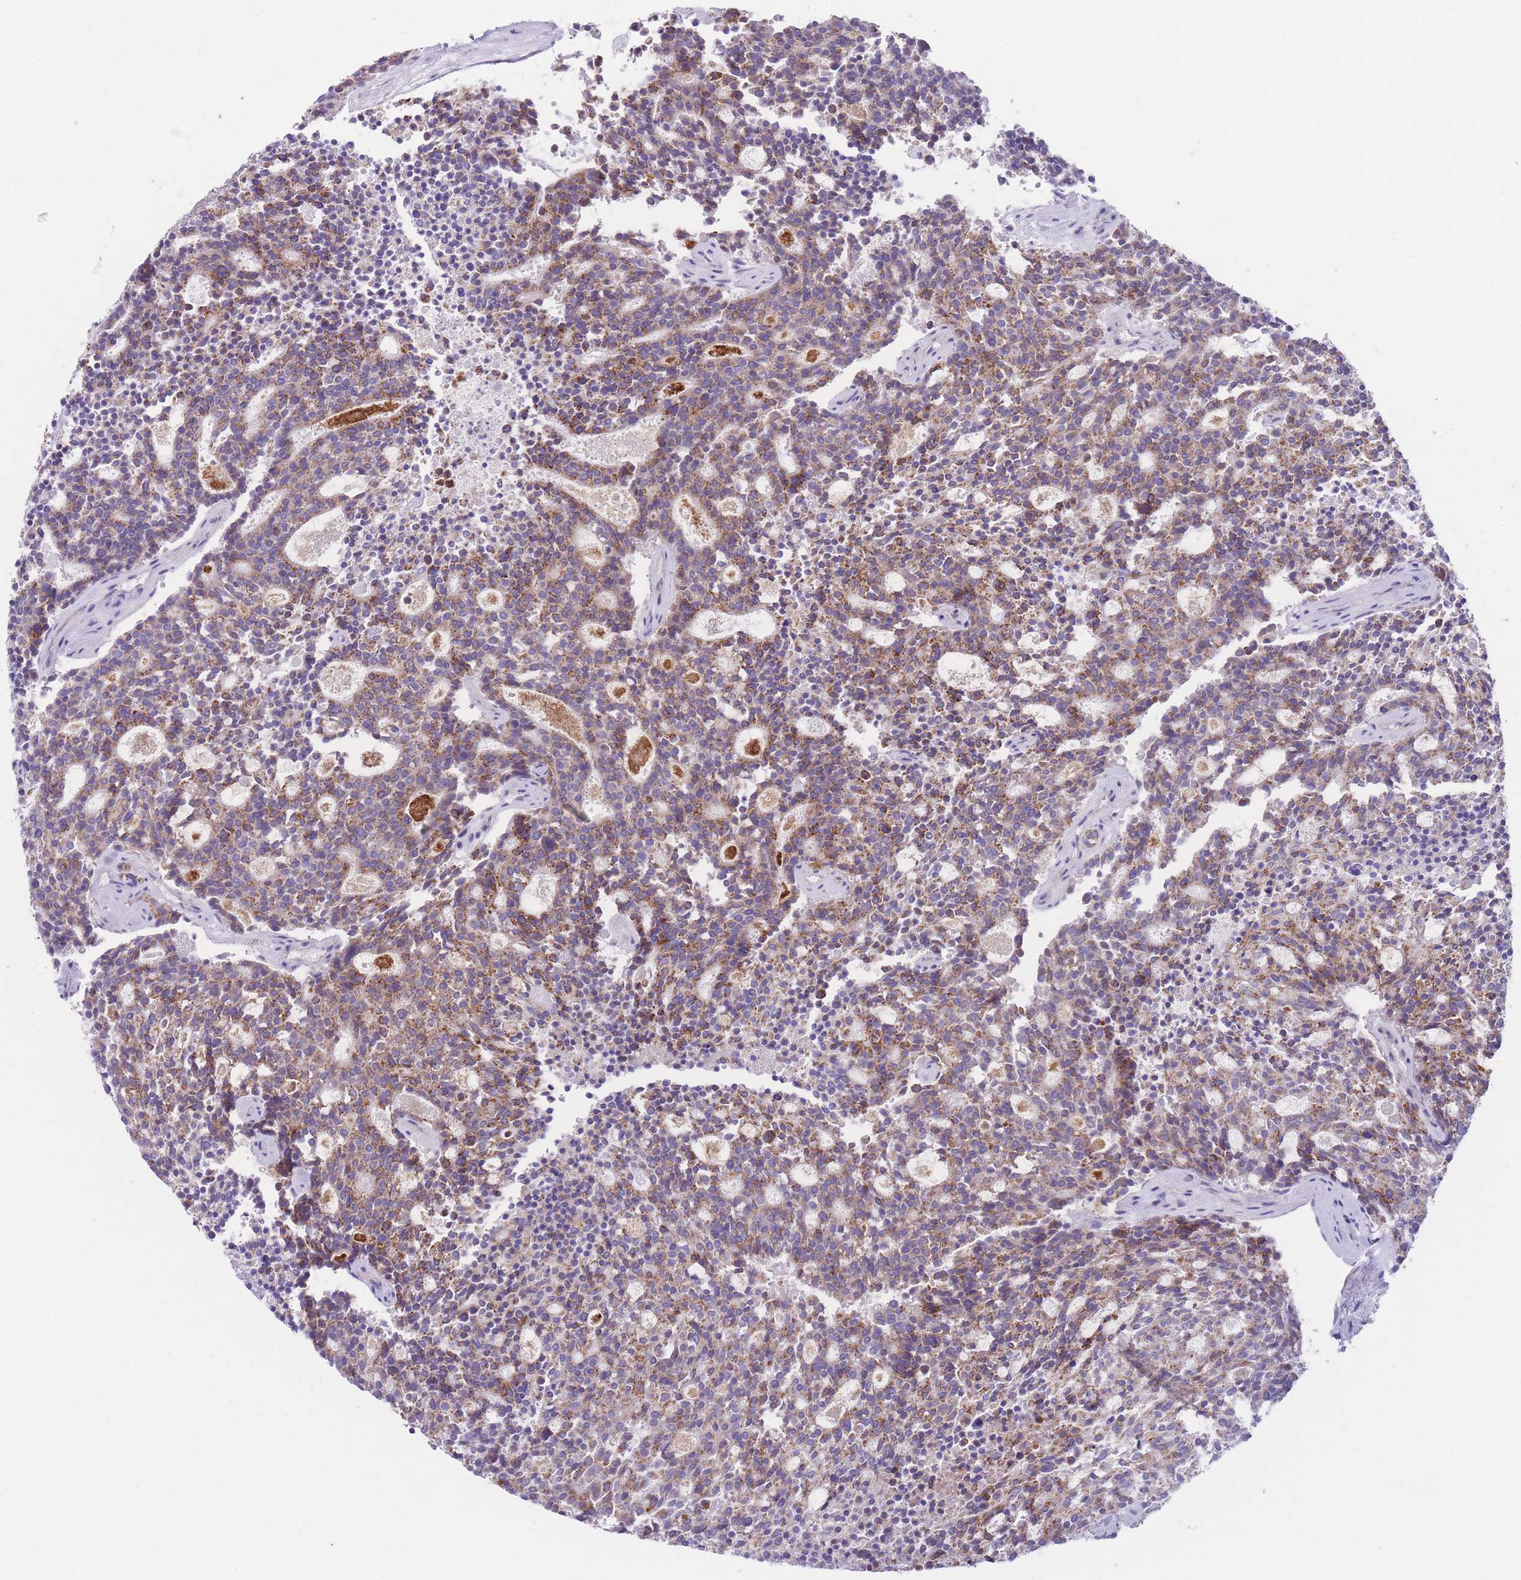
{"staining": {"intensity": "moderate", "quantity": "25%-75%", "location": "cytoplasmic/membranous"}, "tissue": "carcinoid", "cell_type": "Tumor cells", "image_type": "cancer", "snomed": [{"axis": "morphology", "description": "Carcinoid, malignant, NOS"}, {"axis": "topography", "description": "Pancreas"}], "caption": "The immunohistochemical stain shows moderate cytoplasmic/membranous expression in tumor cells of carcinoid tissue.", "gene": "QTRT1", "patient": {"sex": "female", "age": 54}}